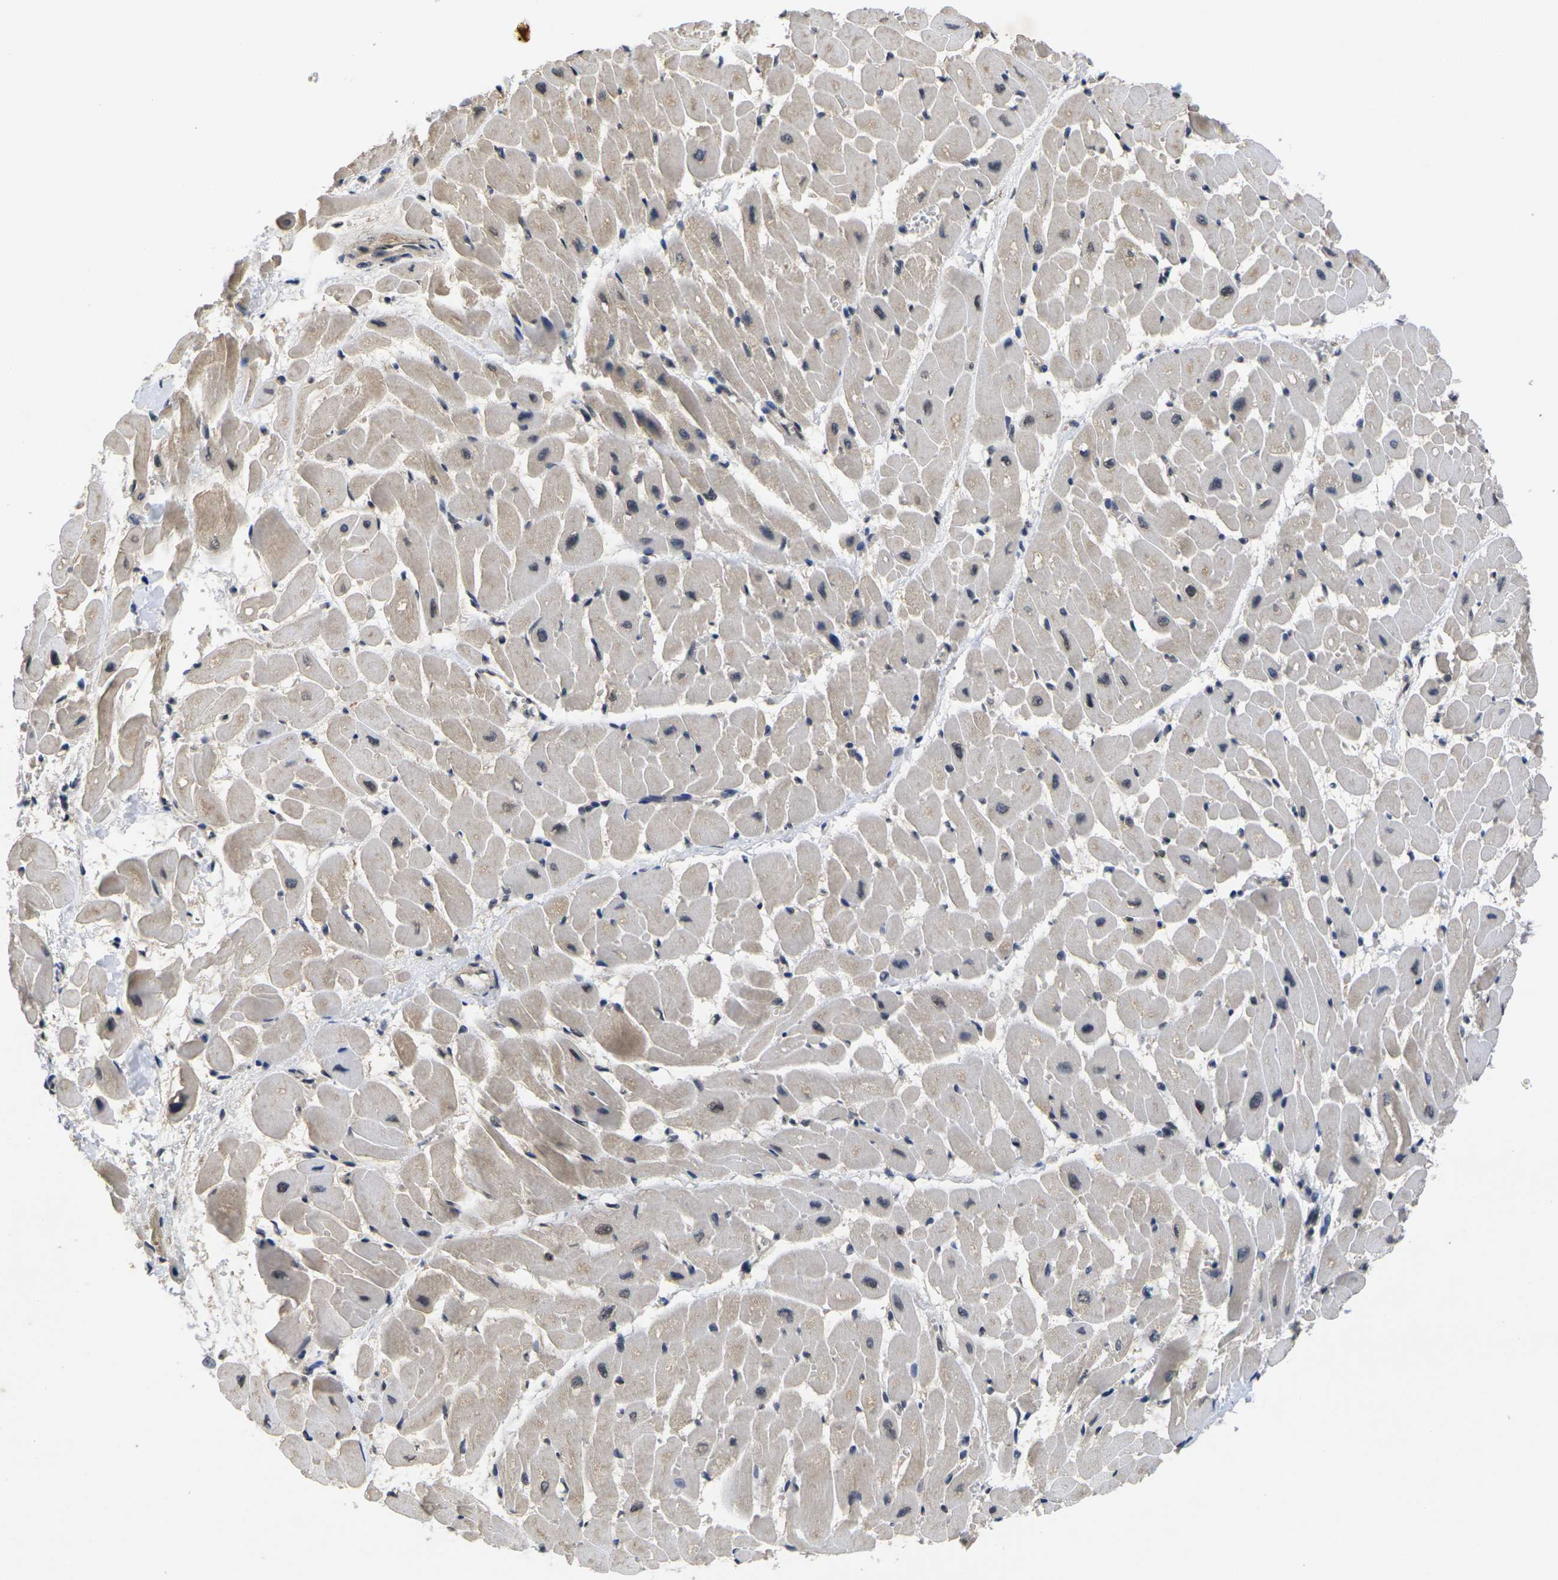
{"staining": {"intensity": "weak", "quantity": "25%-75%", "location": "cytoplasmic/membranous"}, "tissue": "heart muscle", "cell_type": "Cardiomyocytes", "image_type": "normal", "snomed": [{"axis": "morphology", "description": "Normal tissue, NOS"}, {"axis": "topography", "description": "Heart"}], "caption": "Immunohistochemical staining of normal human heart muscle displays low levels of weak cytoplasmic/membranous expression in approximately 25%-75% of cardiomyocytes. The staining was performed using DAB, with brown indicating positive protein expression. Nuclei are stained blue with hematoxylin.", "gene": "GTF2E1", "patient": {"sex": "male", "age": 45}}